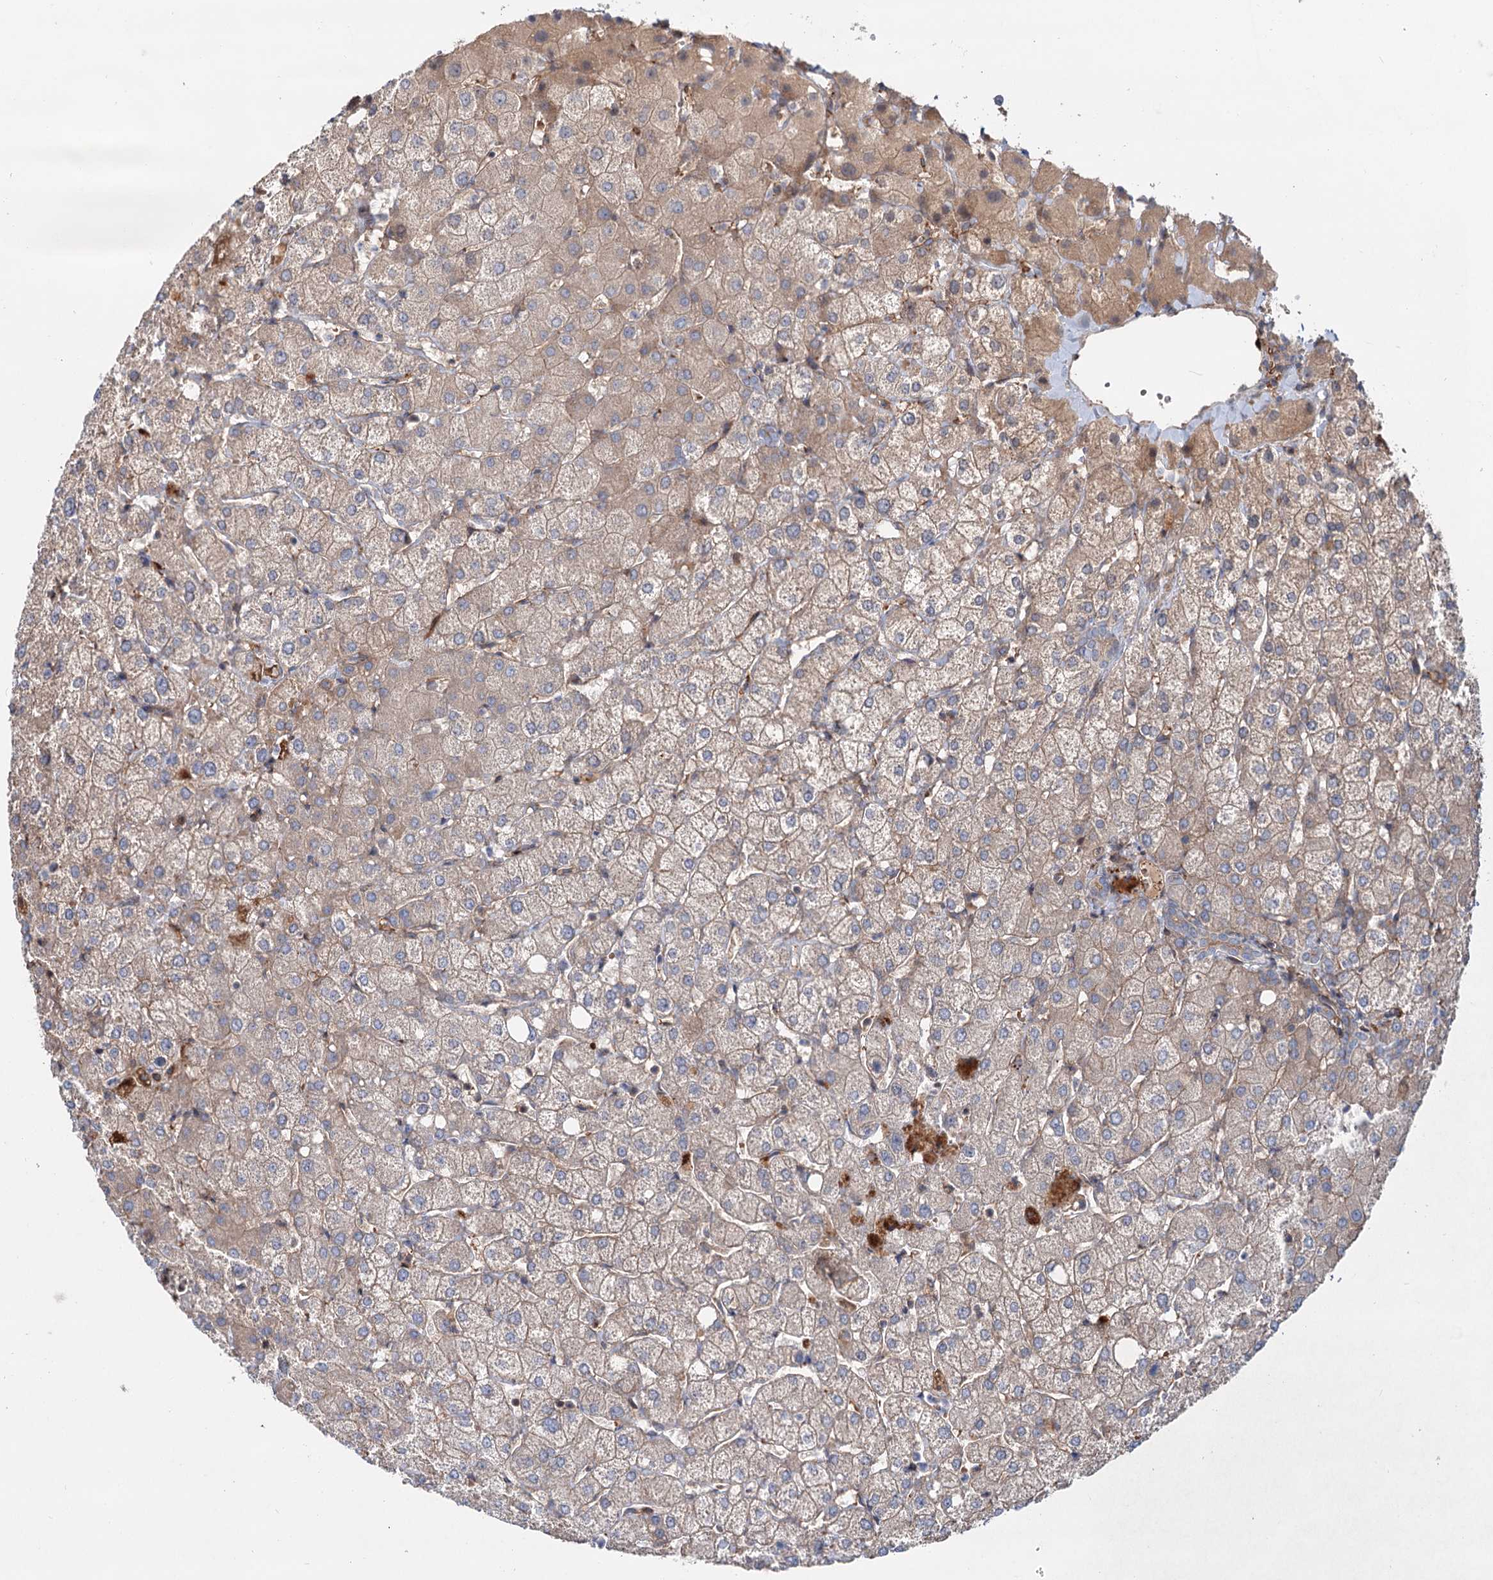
{"staining": {"intensity": "negative", "quantity": "none", "location": "none"}, "tissue": "liver", "cell_type": "Cholangiocytes", "image_type": "normal", "snomed": [{"axis": "morphology", "description": "Normal tissue, NOS"}, {"axis": "topography", "description": "Liver"}], "caption": "The IHC image has no significant positivity in cholangiocytes of liver.", "gene": "PTDSS2", "patient": {"sex": "female", "age": 54}}